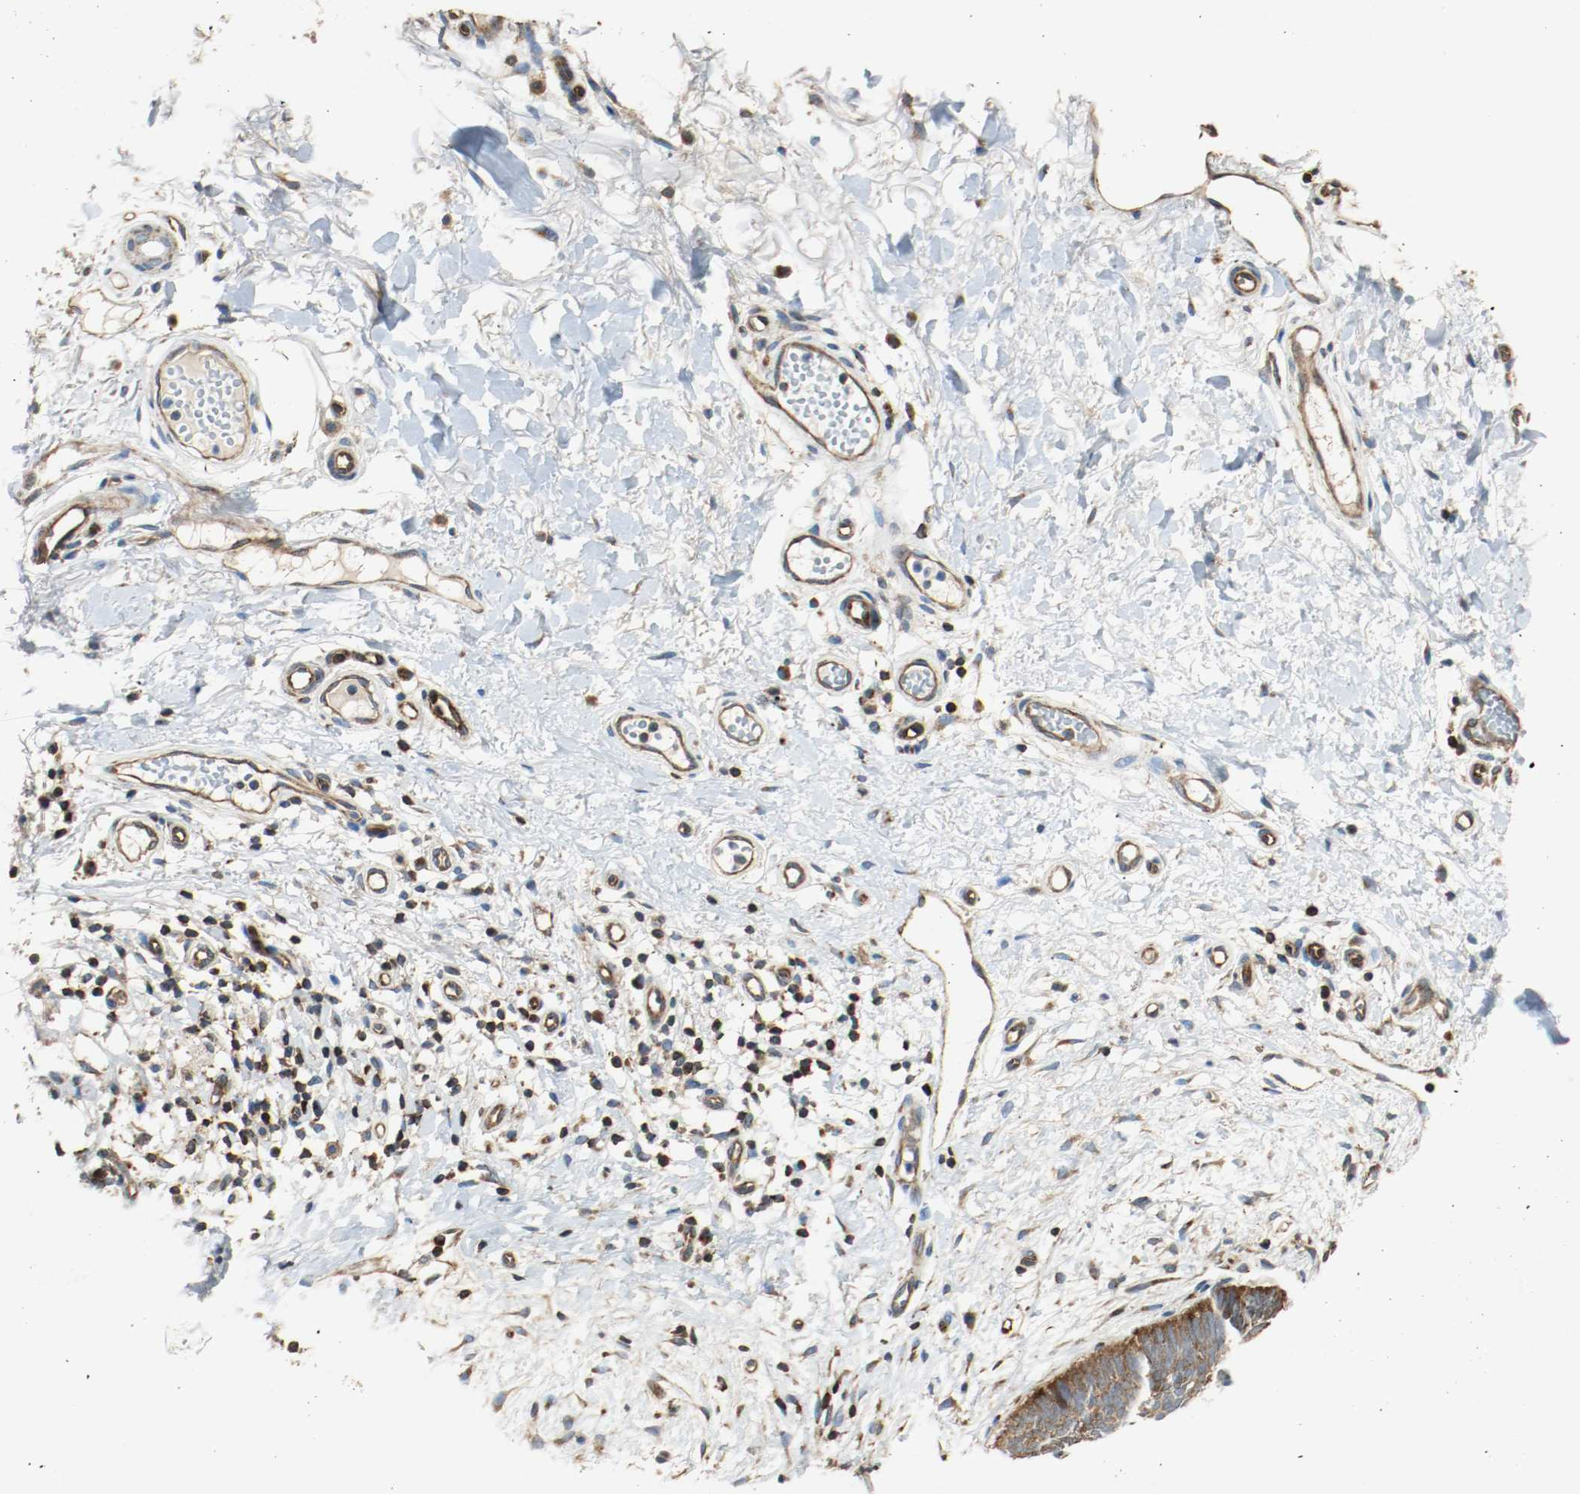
{"staining": {"intensity": "strong", "quantity": ">75%", "location": "cytoplasmic/membranous"}, "tissue": "skin cancer", "cell_type": "Tumor cells", "image_type": "cancer", "snomed": [{"axis": "morphology", "description": "Fibrosis, NOS"}, {"axis": "morphology", "description": "Basal cell carcinoma"}, {"axis": "topography", "description": "Skin"}], "caption": "Protein staining demonstrates strong cytoplasmic/membranous staining in about >75% of tumor cells in skin basal cell carcinoma. The staining was performed using DAB (3,3'-diaminobenzidine), with brown indicating positive protein expression. Nuclei are stained blue with hematoxylin.", "gene": "PLCG1", "patient": {"sex": "male", "age": 76}}